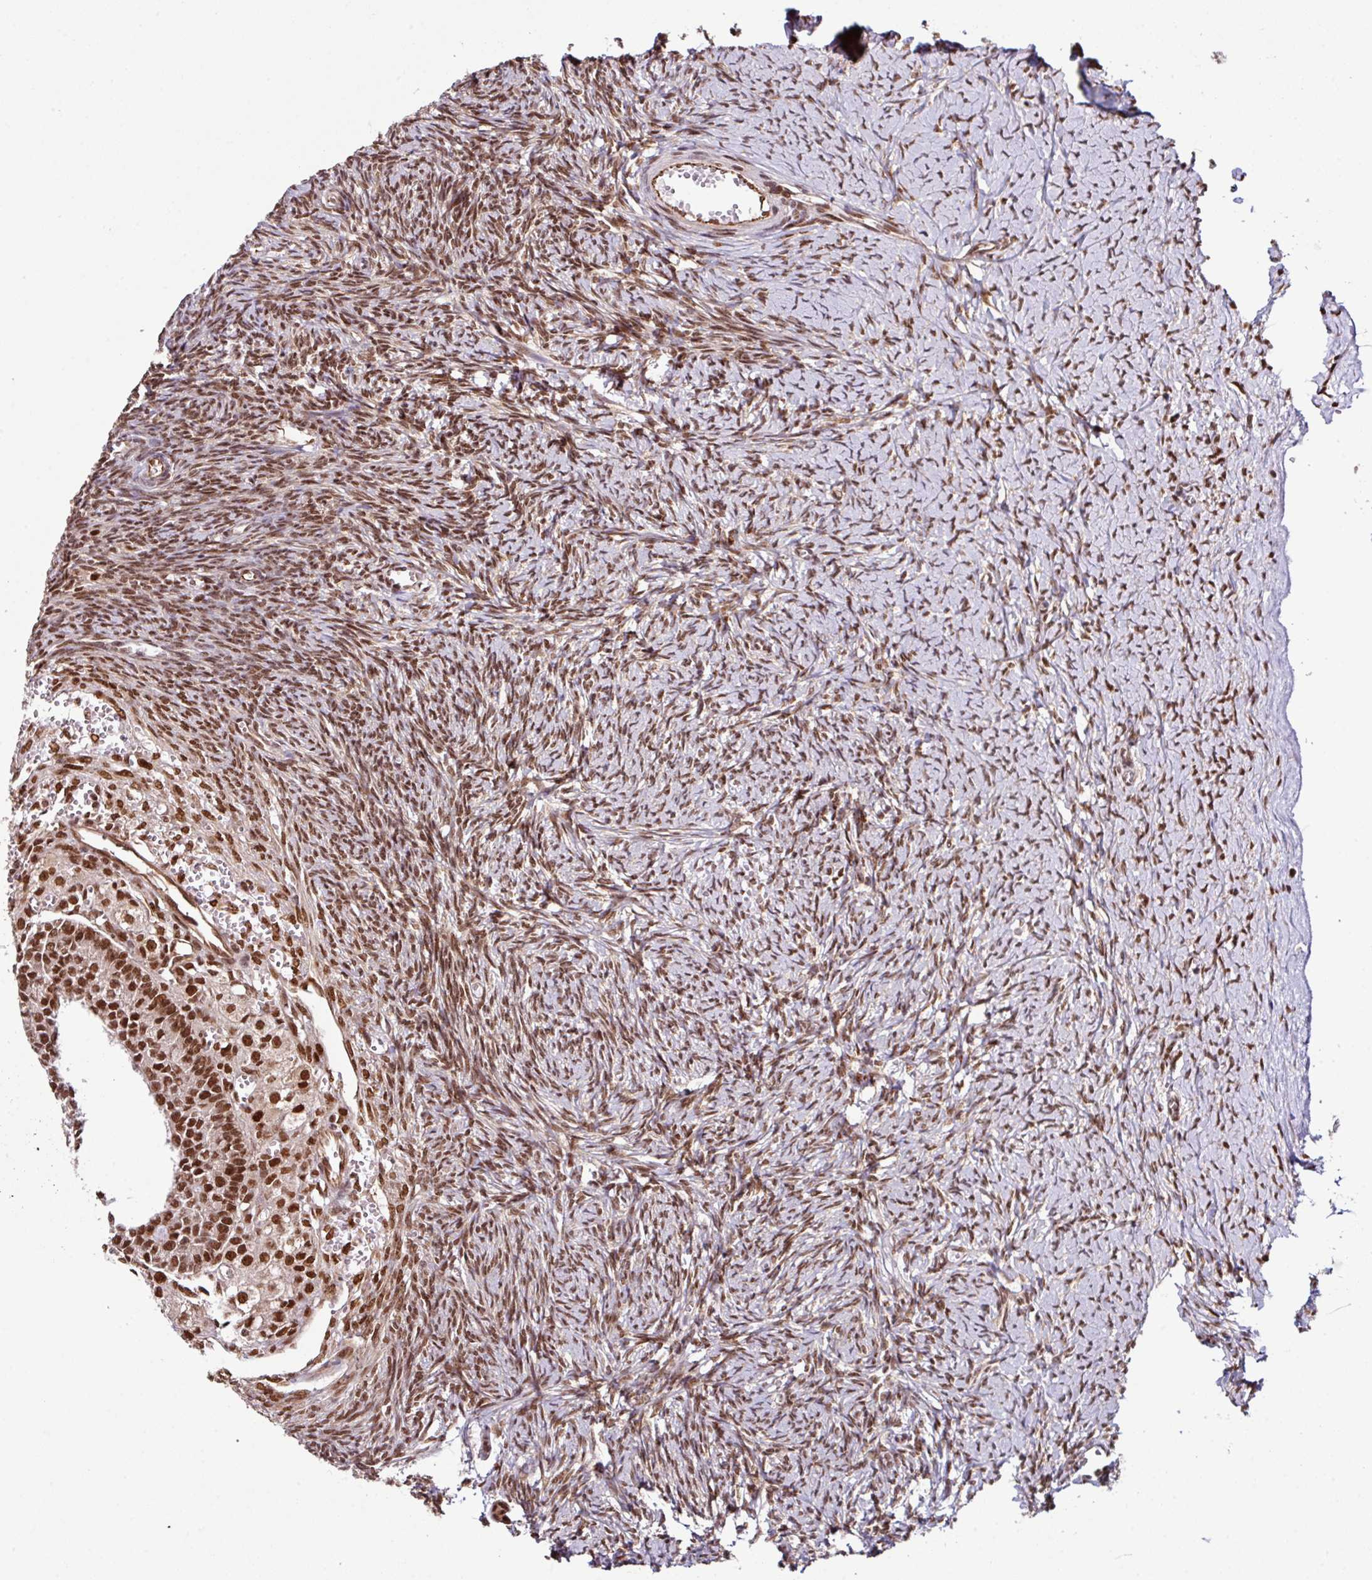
{"staining": {"intensity": "moderate", "quantity": ">75%", "location": "nuclear"}, "tissue": "ovary", "cell_type": "Ovarian stroma cells", "image_type": "normal", "snomed": [{"axis": "morphology", "description": "Normal tissue, NOS"}, {"axis": "topography", "description": "Ovary"}], "caption": "This is an image of immunohistochemistry staining of normal ovary, which shows moderate staining in the nuclear of ovarian stroma cells.", "gene": "MORF4L2", "patient": {"sex": "female", "age": 39}}